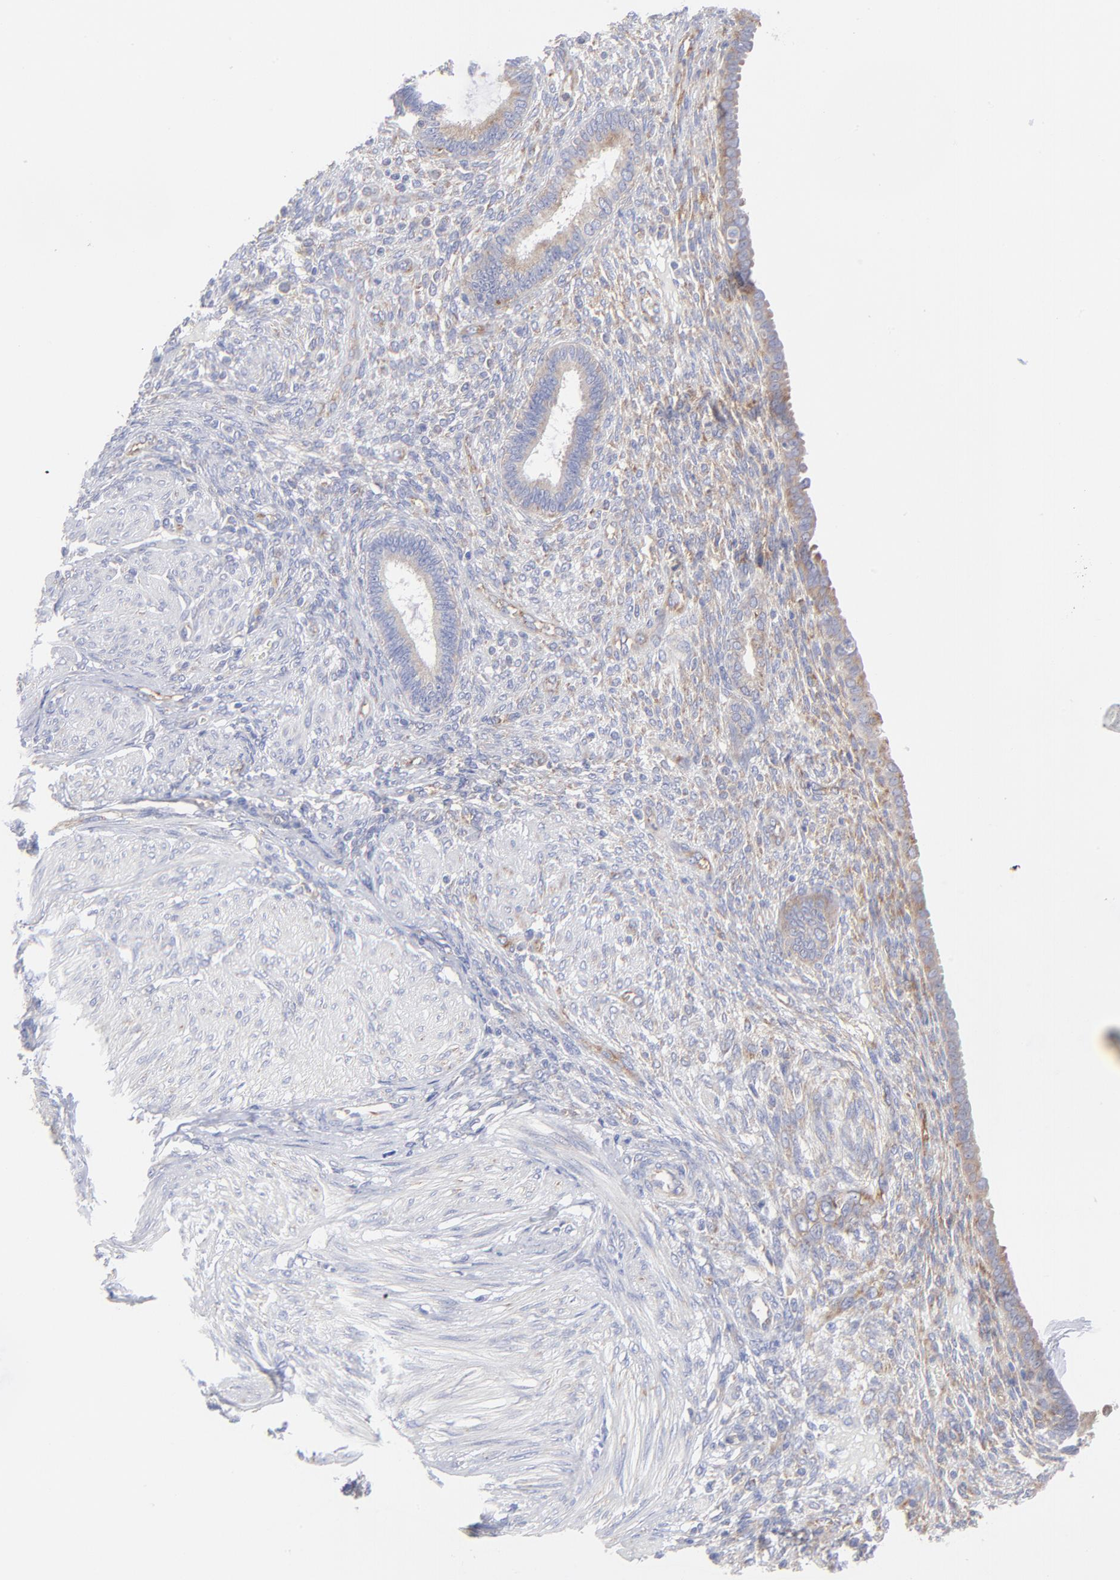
{"staining": {"intensity": "weak", "quantity": "25%-75%", "location": "cytoplasmic/membranous"}, "tissue": "endometrium", "cell_type": "Cells in endometrial stroma", "image_type": "normal", "snomed": [{"axis": "morphology", "description": "Normal tissue, NOS"}, {"axis": "topography", "description": "Endometrium"}], "caption": "Normal endometrium was stained to show a protein in brown. There is low levels of weak cytoplasmic/membranous expression in approximately 25%-75% of cells in endometrial stroma.", "gene": "EIF2AK2", "patient": {"sex": "female", "age": 72}}